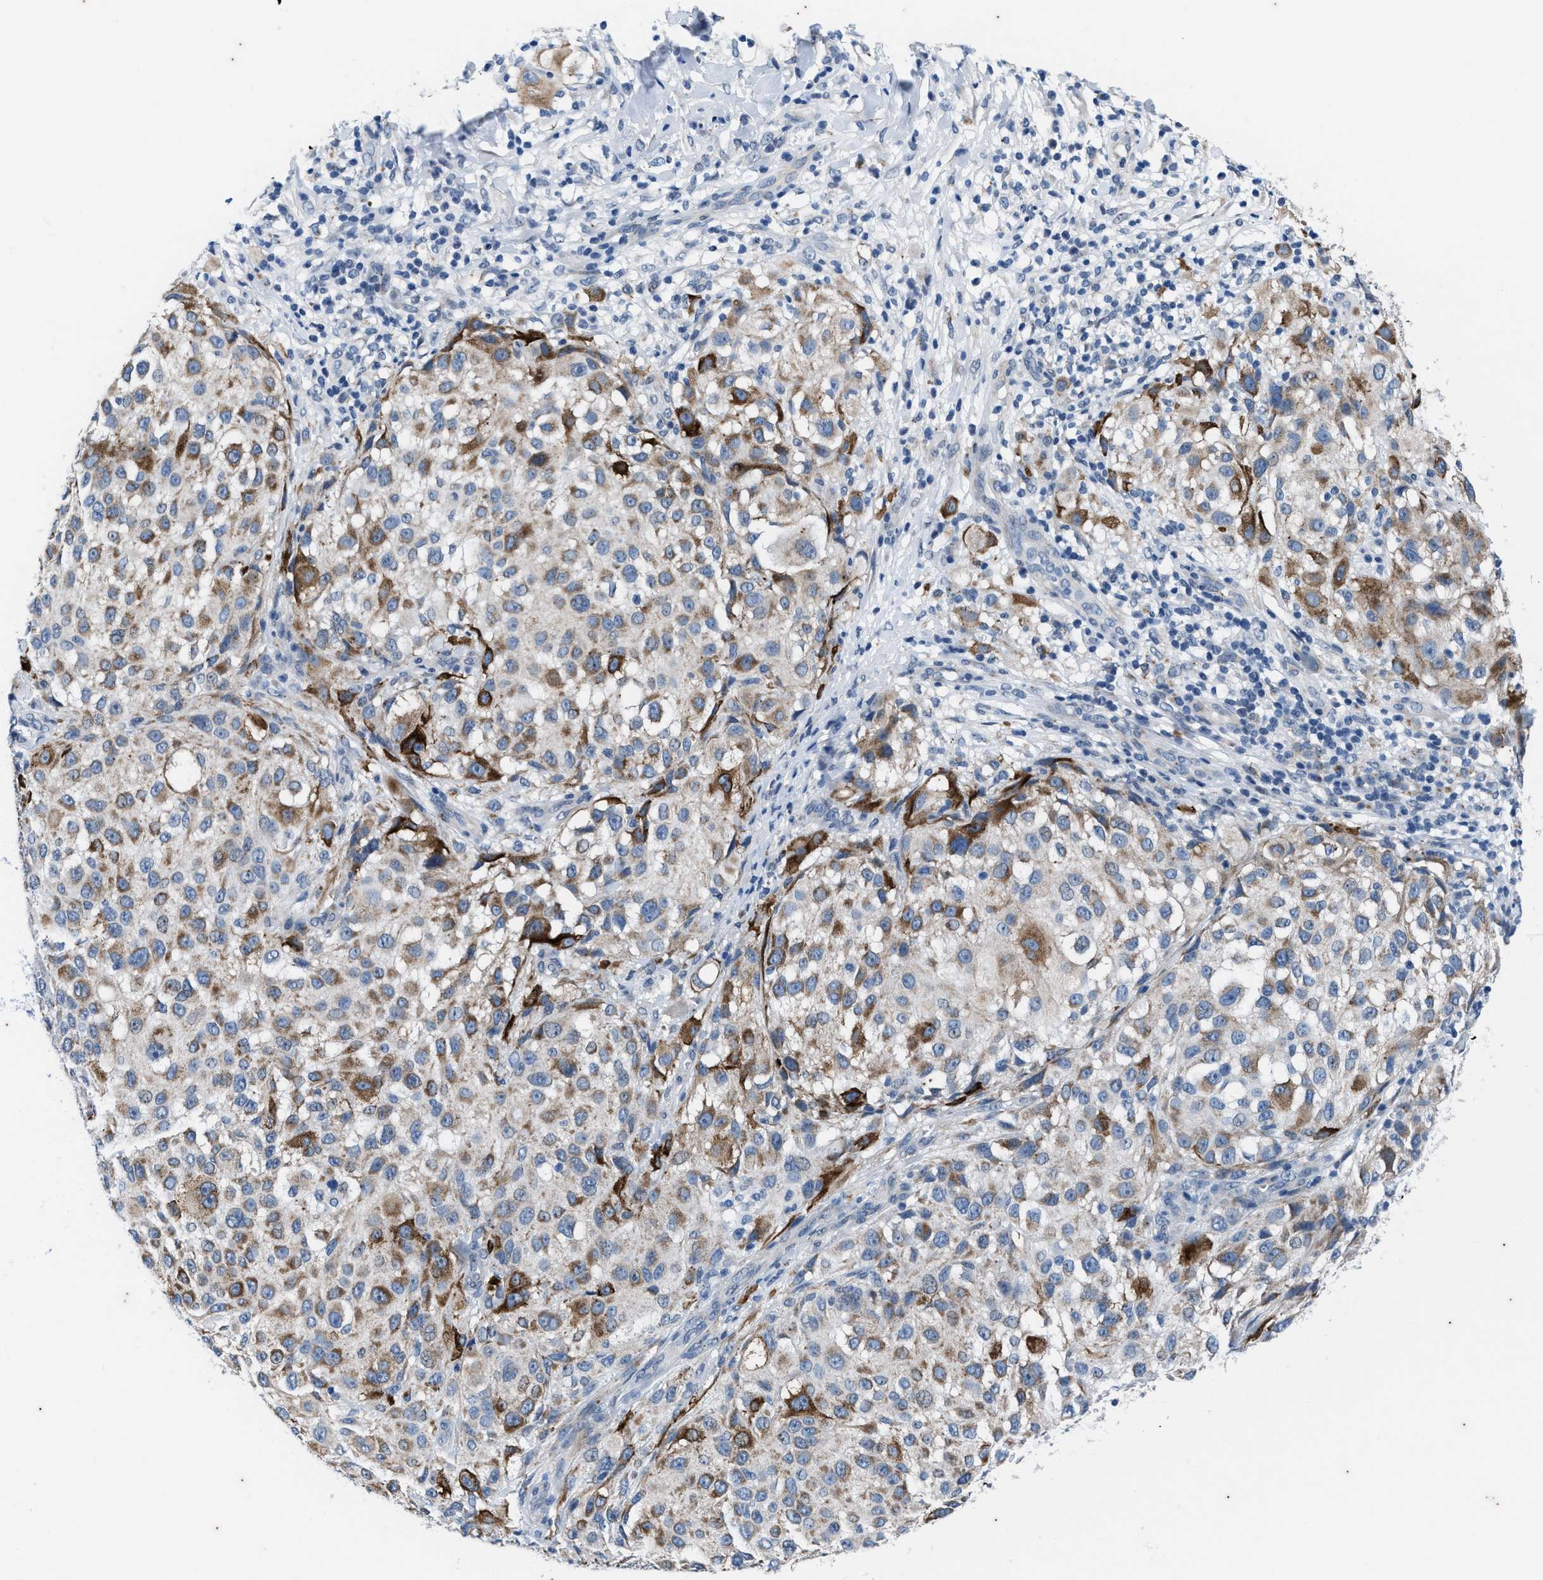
{"staining": {"intensity": "moderate", "quantity": "<25%", "location": "cytoplasmic/membranous"}, "tissue": "melanoma", "cell_type": "Tumor cells", "image_type": "cancer", "snomed": [{"axis": "morphology", "description": "Necrosis, NOS"}, {"axis": "morphology", "description": "Malignant melanoma, NOS"}, {"axis": "topography", "description": "Skin"}], "caption": "IHC (DAB) staining of human malignant melanoma reveals moderate cytoplasmic/membranous protein positivity in approximately <25% of tumor cells.", "gene": "KIF24", "patient": {"sex": "female", "age": 87}}